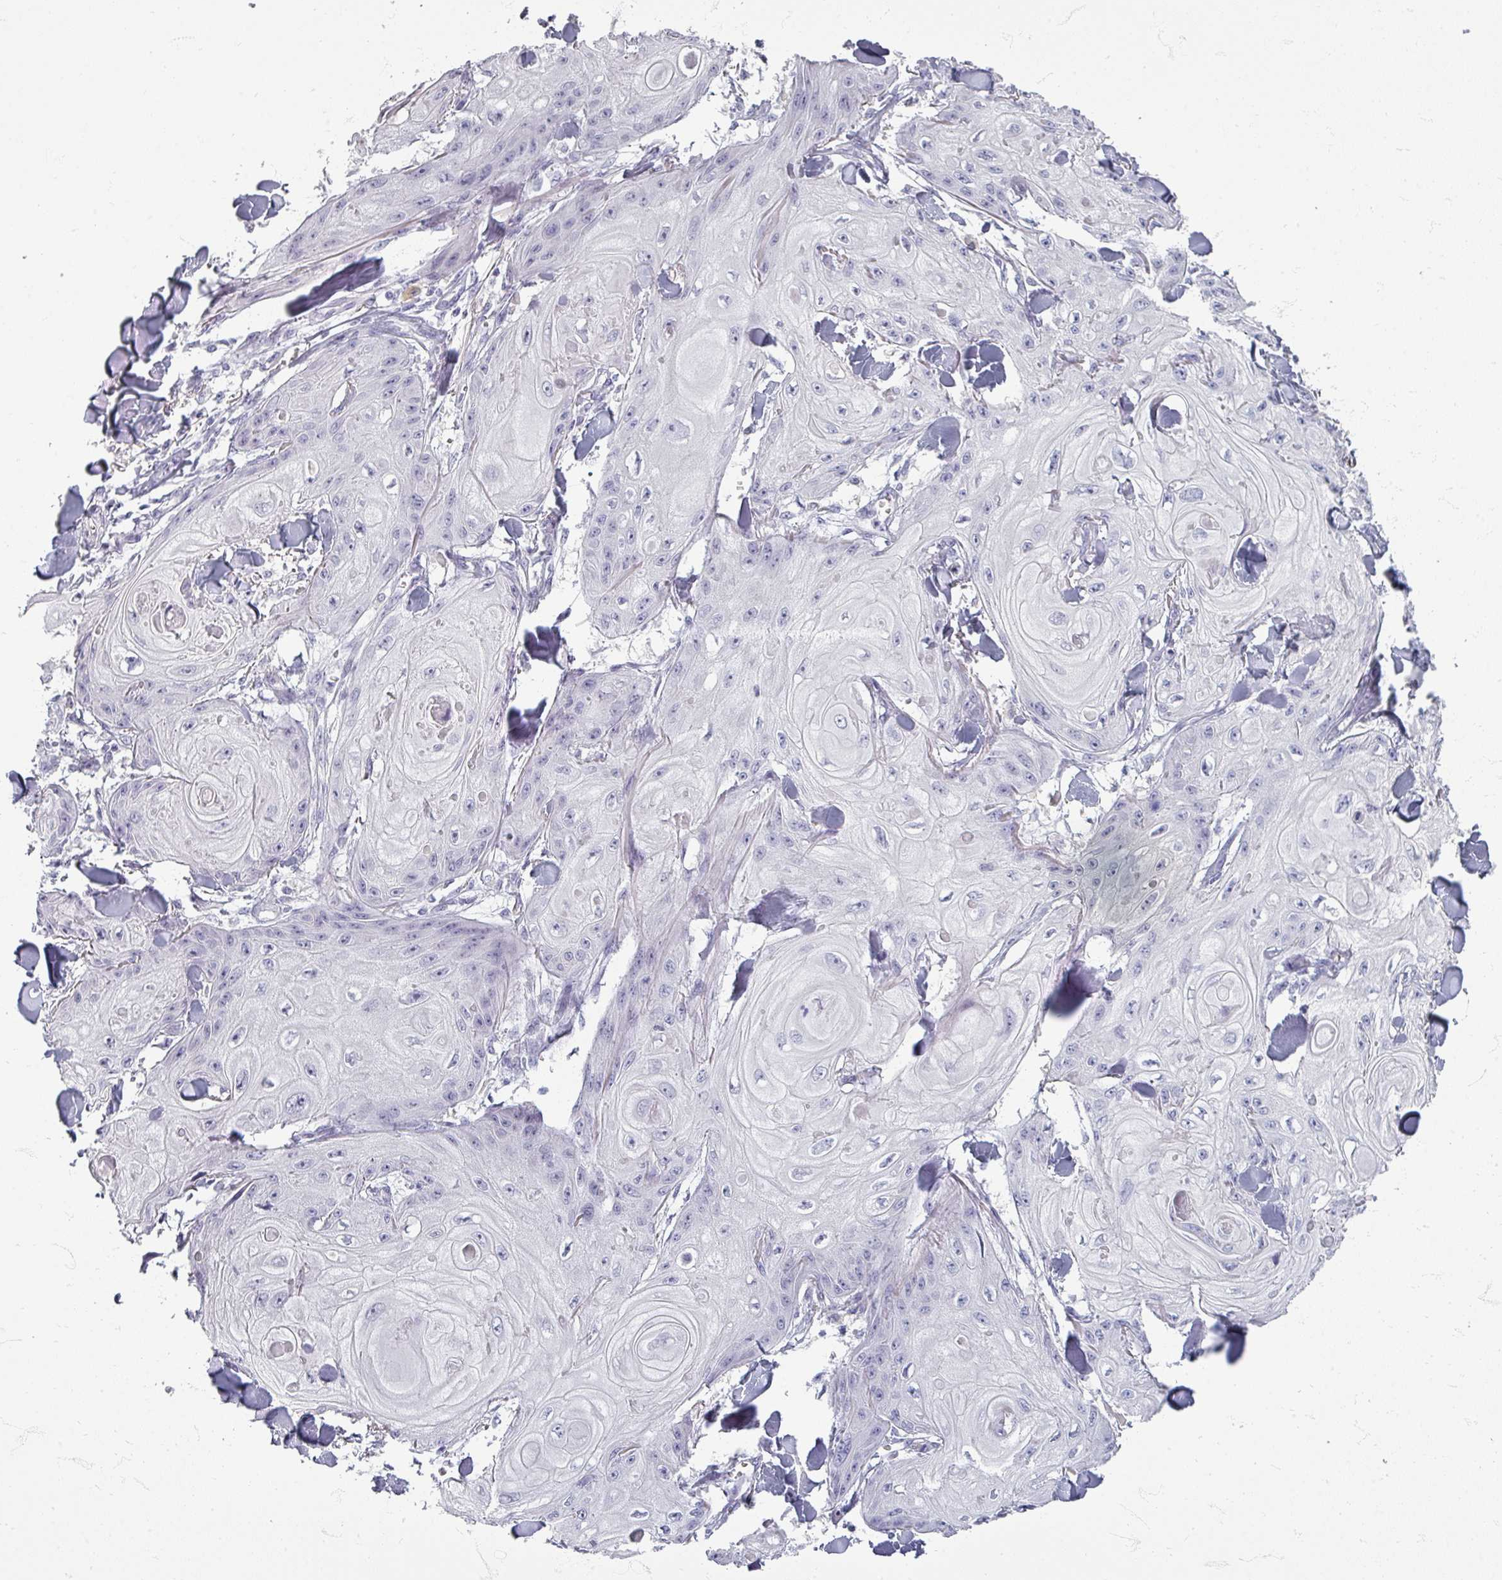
{"staining": {"intensity": "negative", "quantity": "none", "location": "none"}, "tissue": "skin cancer", "cell_type": "Tumor cells", "image_type": "cancer", "snomed": [{"axis": "morphology", "description": "Squamous cell carcinoma, NOS"}, {"axis": "topography", "description": "Skin"}], "caption": "Immunohistochemistry photomicrograph of neoplastic tissue: skin cancer stained with DAB displays no significant protein positivity in tumor cells.", "gene": "ZNF878", "patient": {"sex": "male", "age": 74}}